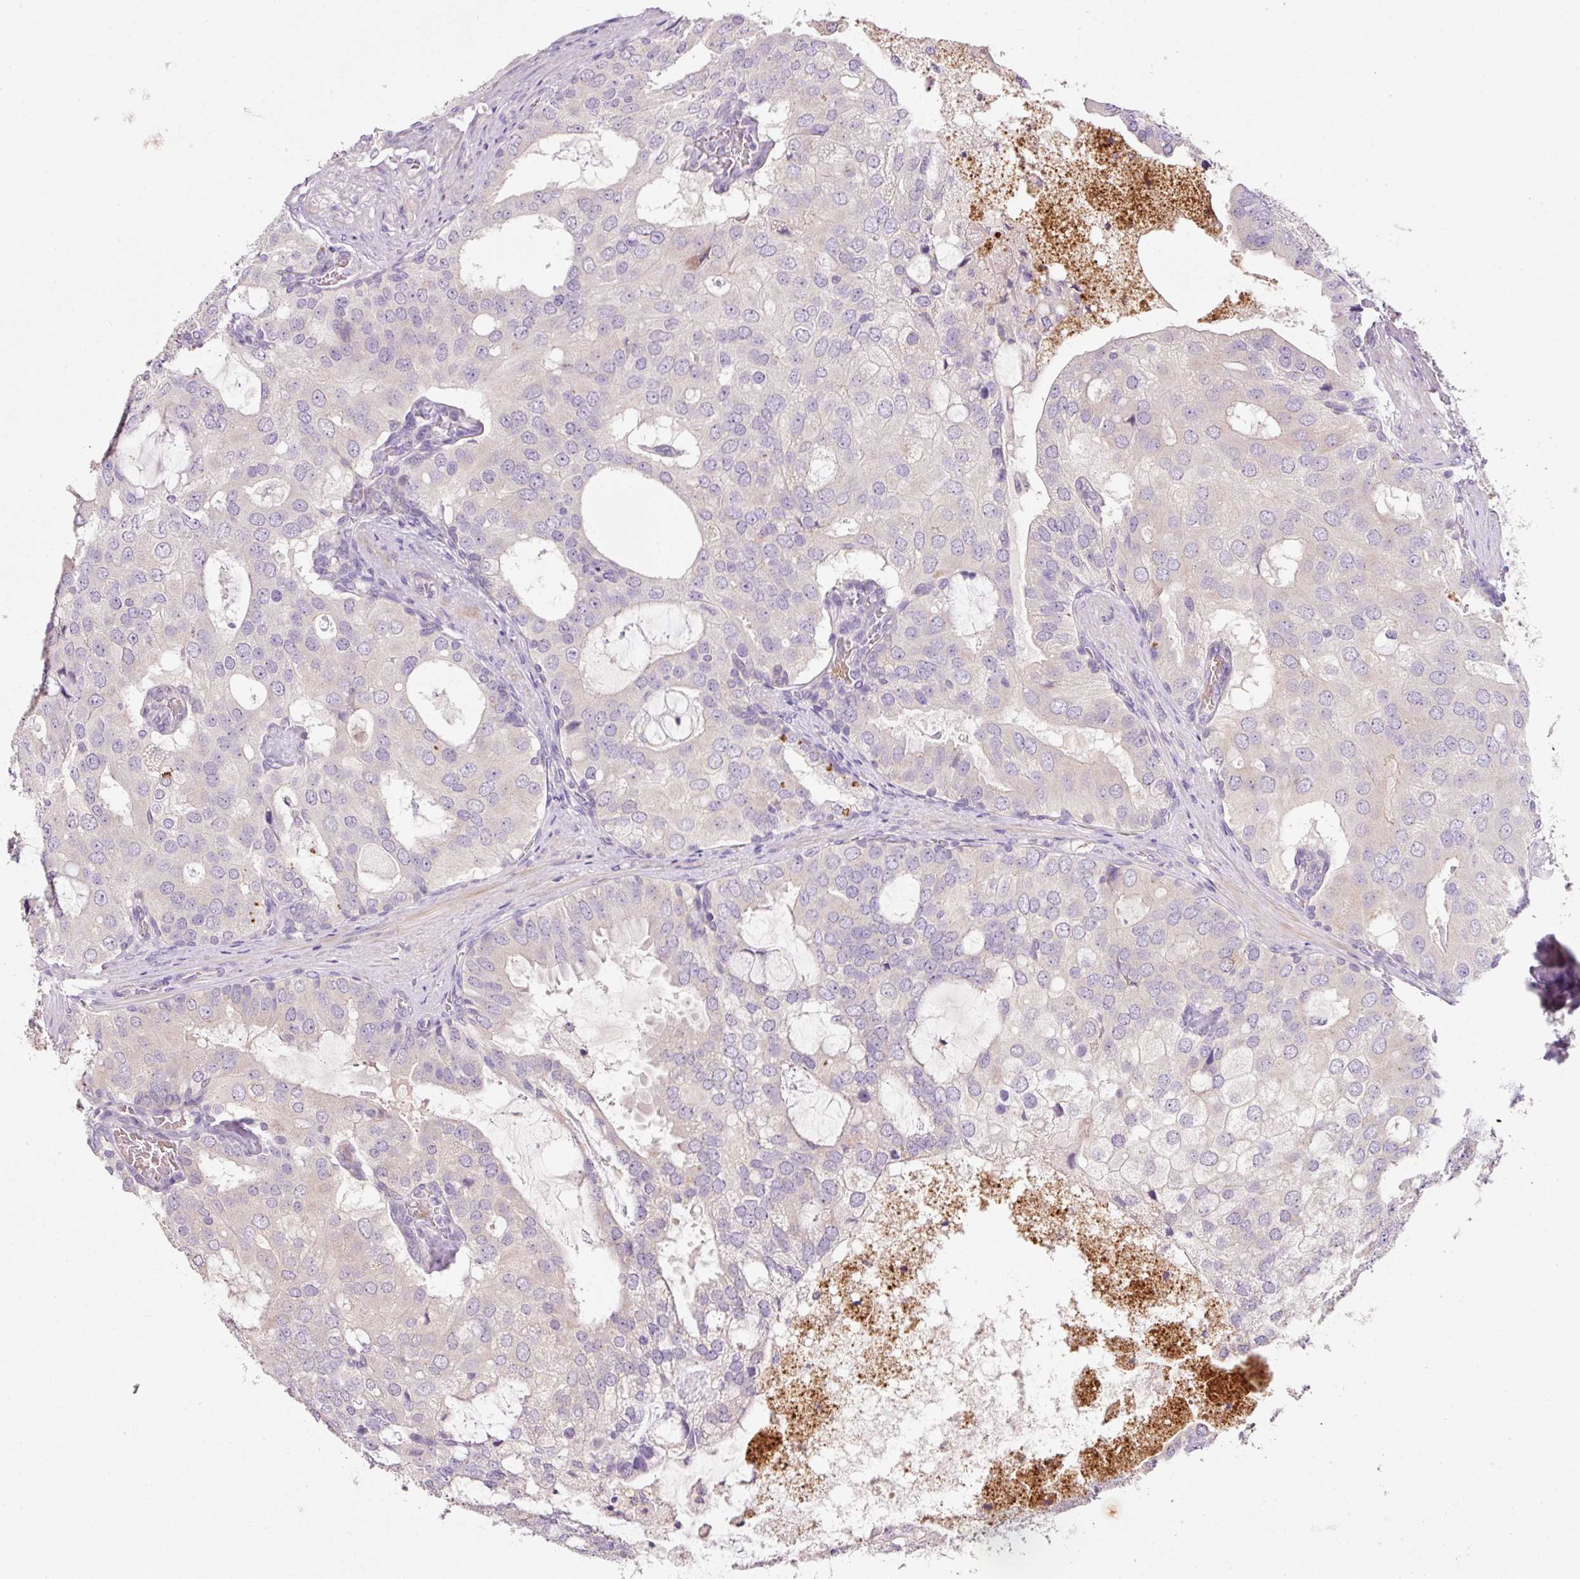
{"staining": {"intensity": "negative", "quantity": "none", "location": "none"}, "tissue": "prostate cancer", "cell_type": "Tumor cells", "image_type": "cancer", "snomed": [{"axis": "morphology", "description": "Adenocarcinoma, High grade"}, {"axis": "topography", "description": "Prostate"}], "caption": "Immunohistochemical staining of human prostate cancer demonstrates no significant staining in tumor cells.", "gene": "TENT5C", "patient": {"sex": "male", "age": 55}}